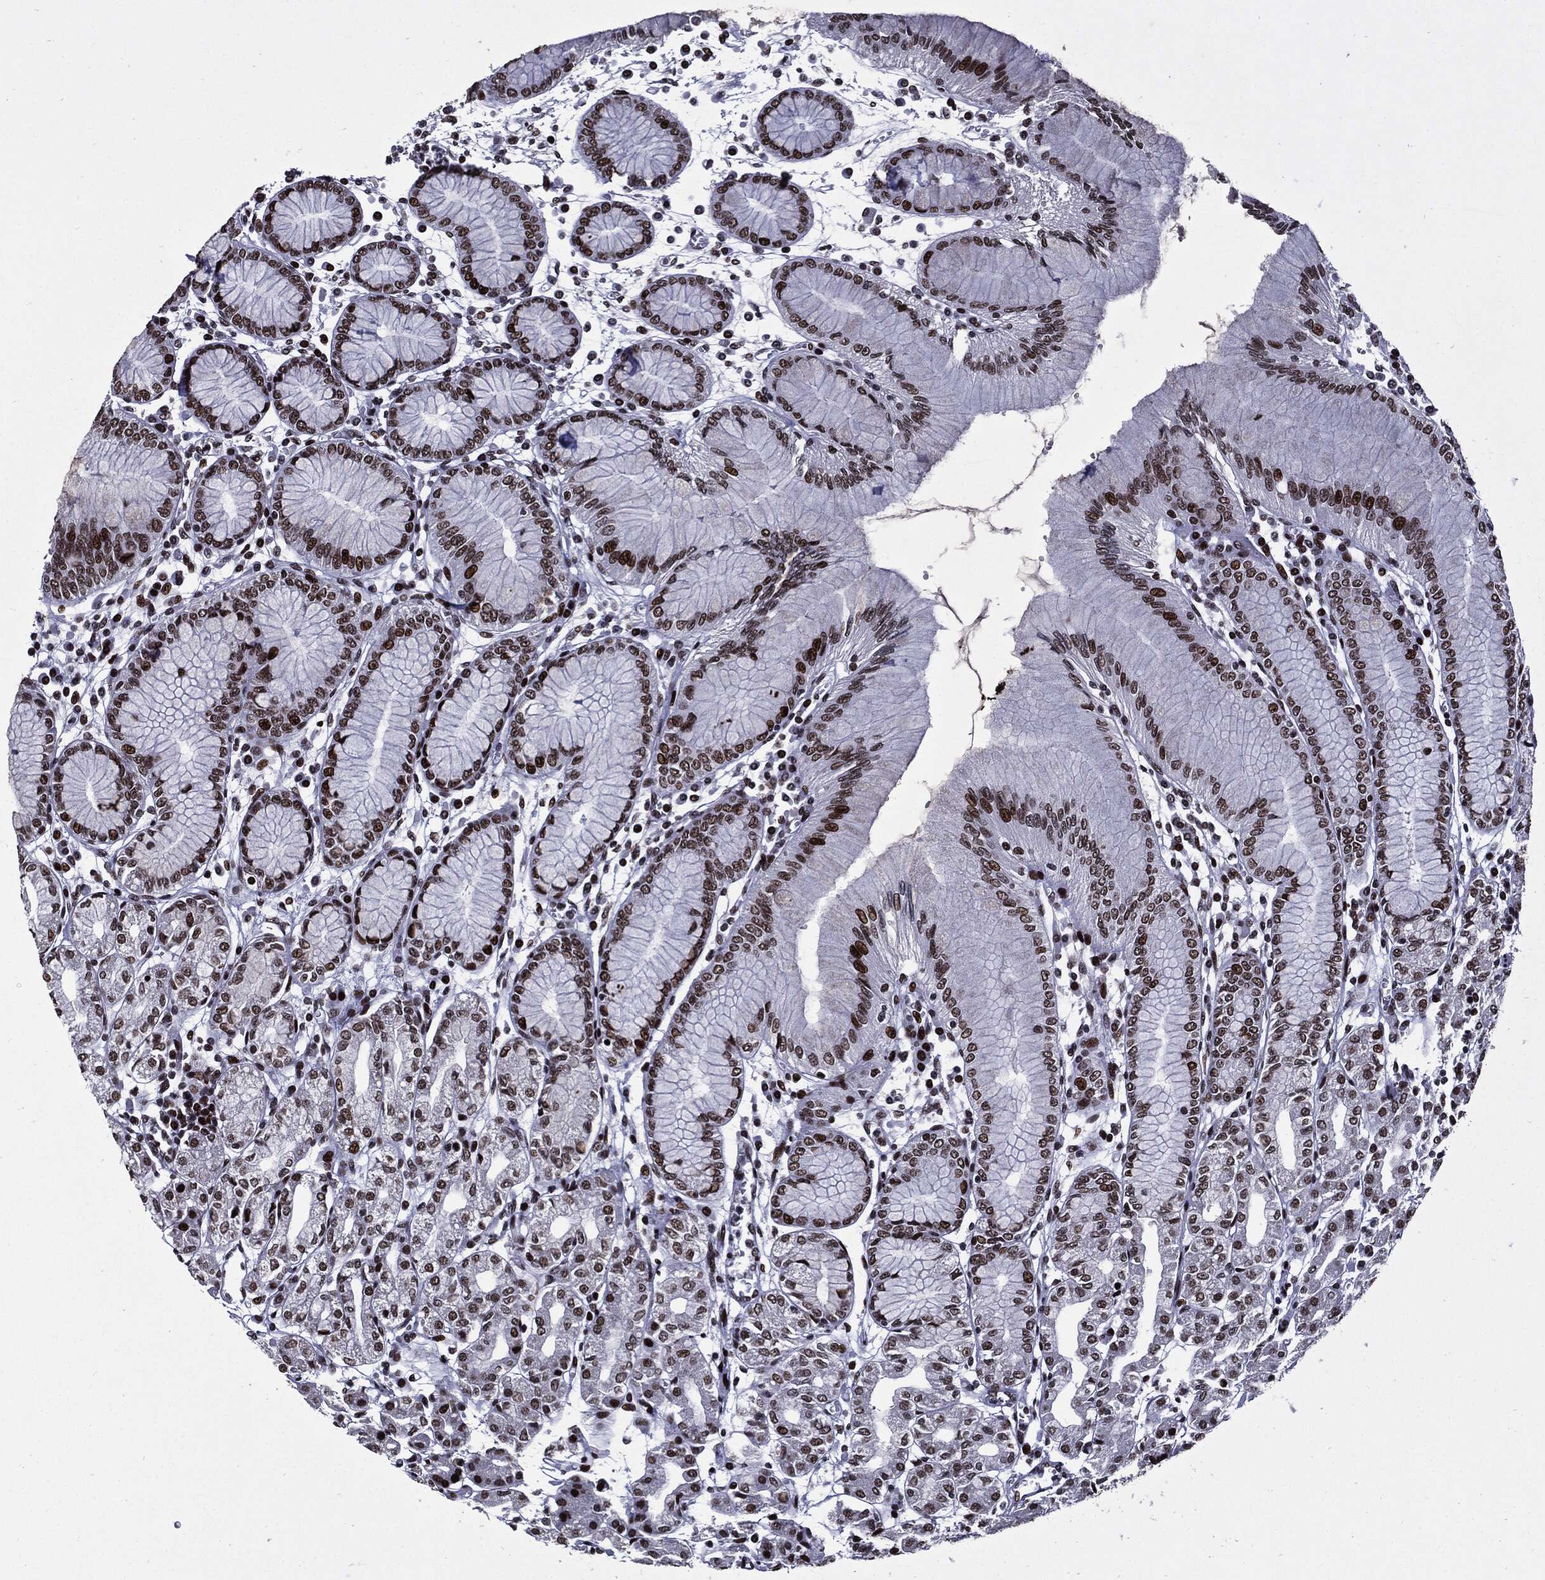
{"staining": {"intensity": "moderate", "quantity": ">75%", "location": "nuclear"}, "tissue": "stomach", "cell_type": "Glandular cells", "image_type": "normal", "snomed": [{"axis": "morphology", "description": "Normal tissue, NOS"}, {"axis": "topography", "description": "Skeletal muscle"}, {"axis": "topography", "description": "Stomach"}], "caption": "Normal stomach reveals moderate nuclear positivity in approximately >75% of glandular cells.", "gene": "ZFP91", "patient": {"sex": "female", "age": 57}}